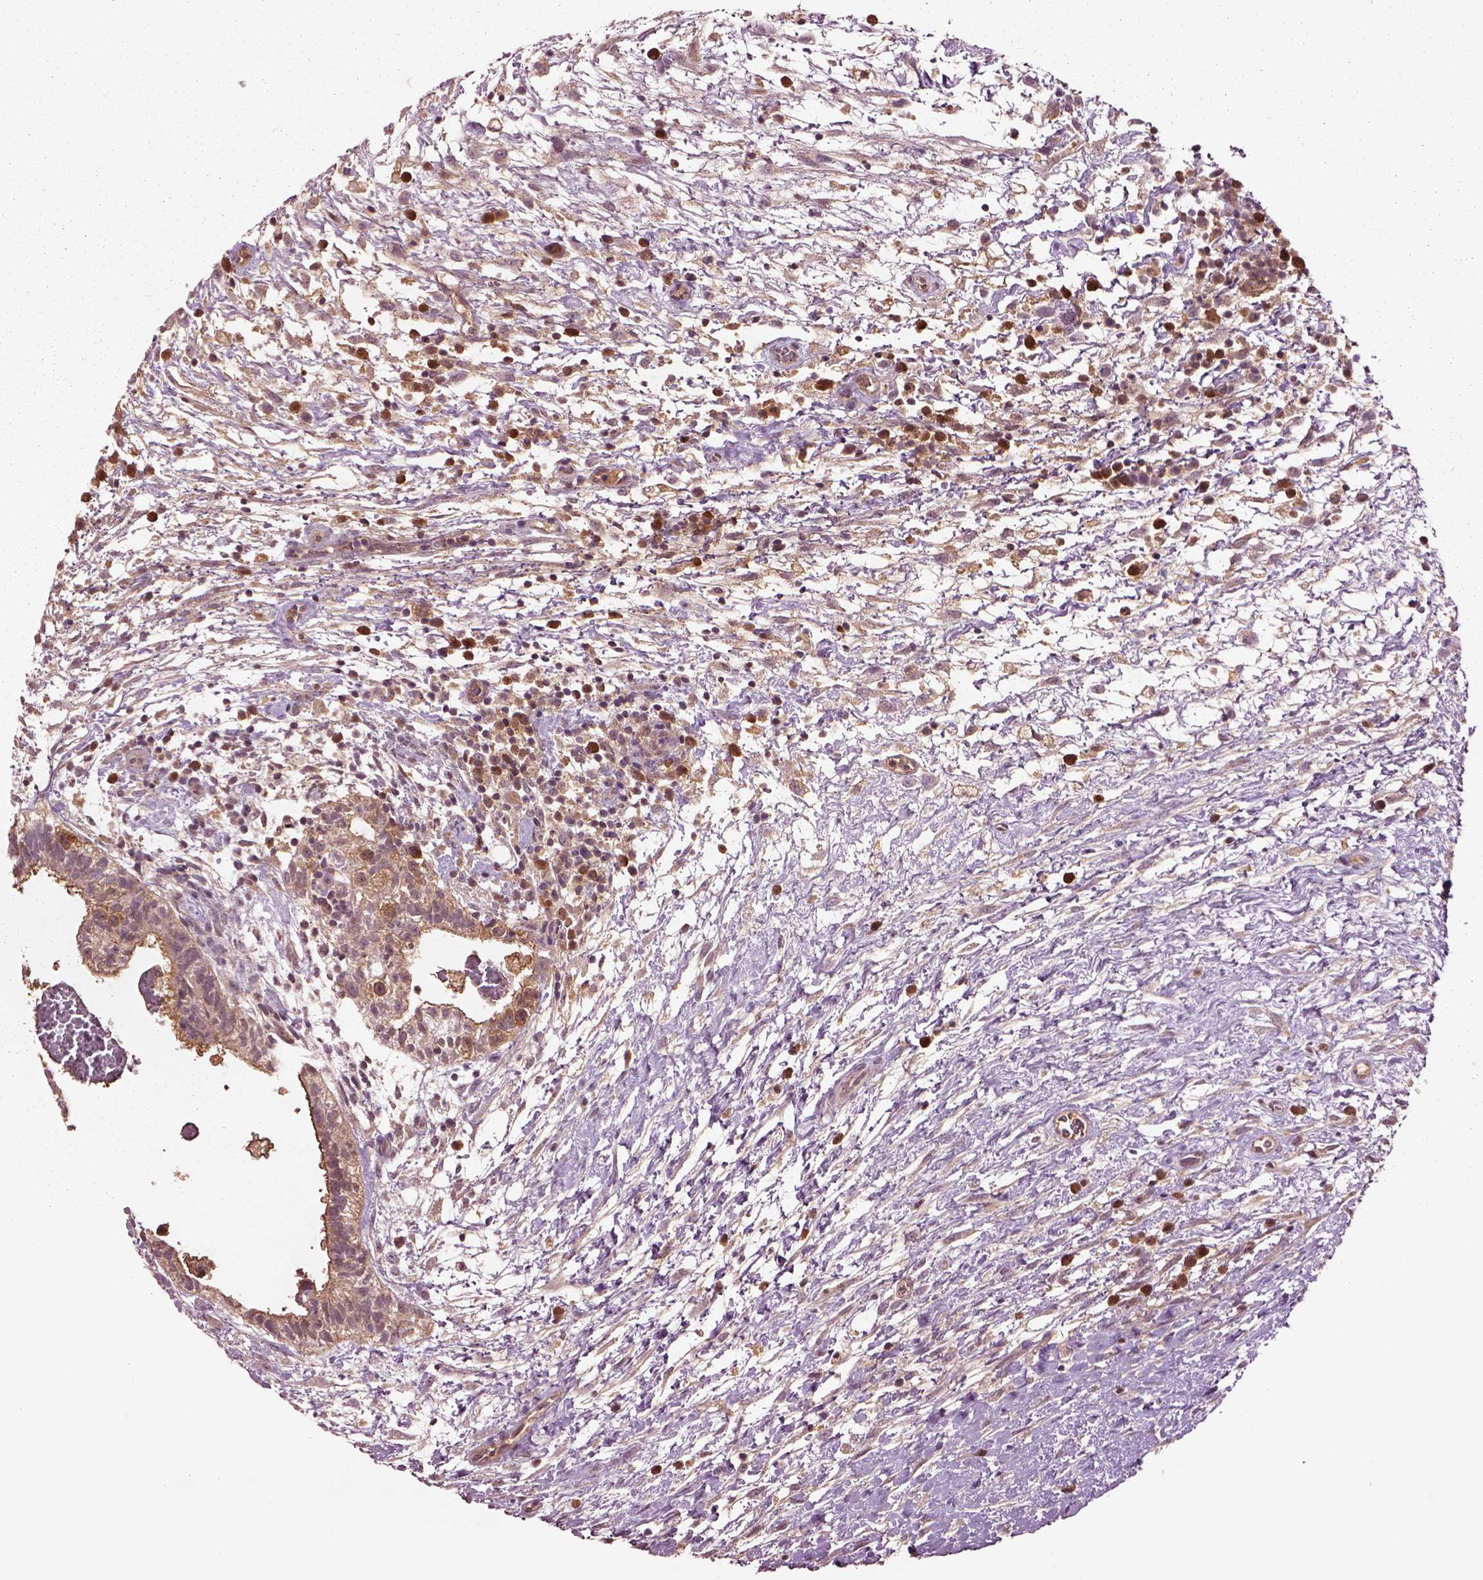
{"staining": {"intensity": "moderate", "quantity": ">75%", "location": "cytoplasmic/membranous"}, "tissue": "testis cancer", "cell_type": "Tumor cells", "image_type": "cancer", "snomed": [{"axis": "morphology", "description": "Normal tissue, NOS"}, {"axis": "morphology", "description": "Carcinoma, Embryonal, NOS"}, {"axis": "topography", "description": "Testis"}], "caption": "Immunohistochemistry (IHC) image of testis cancer (embryonal carcinoma) stained for a protein (brown), which shows medium levels of moderate cytoplasmic/membranous positivity in about >75% of tumor cells.", "gene": "MDP1", "patient": {"sex": "male", "age": 32}}